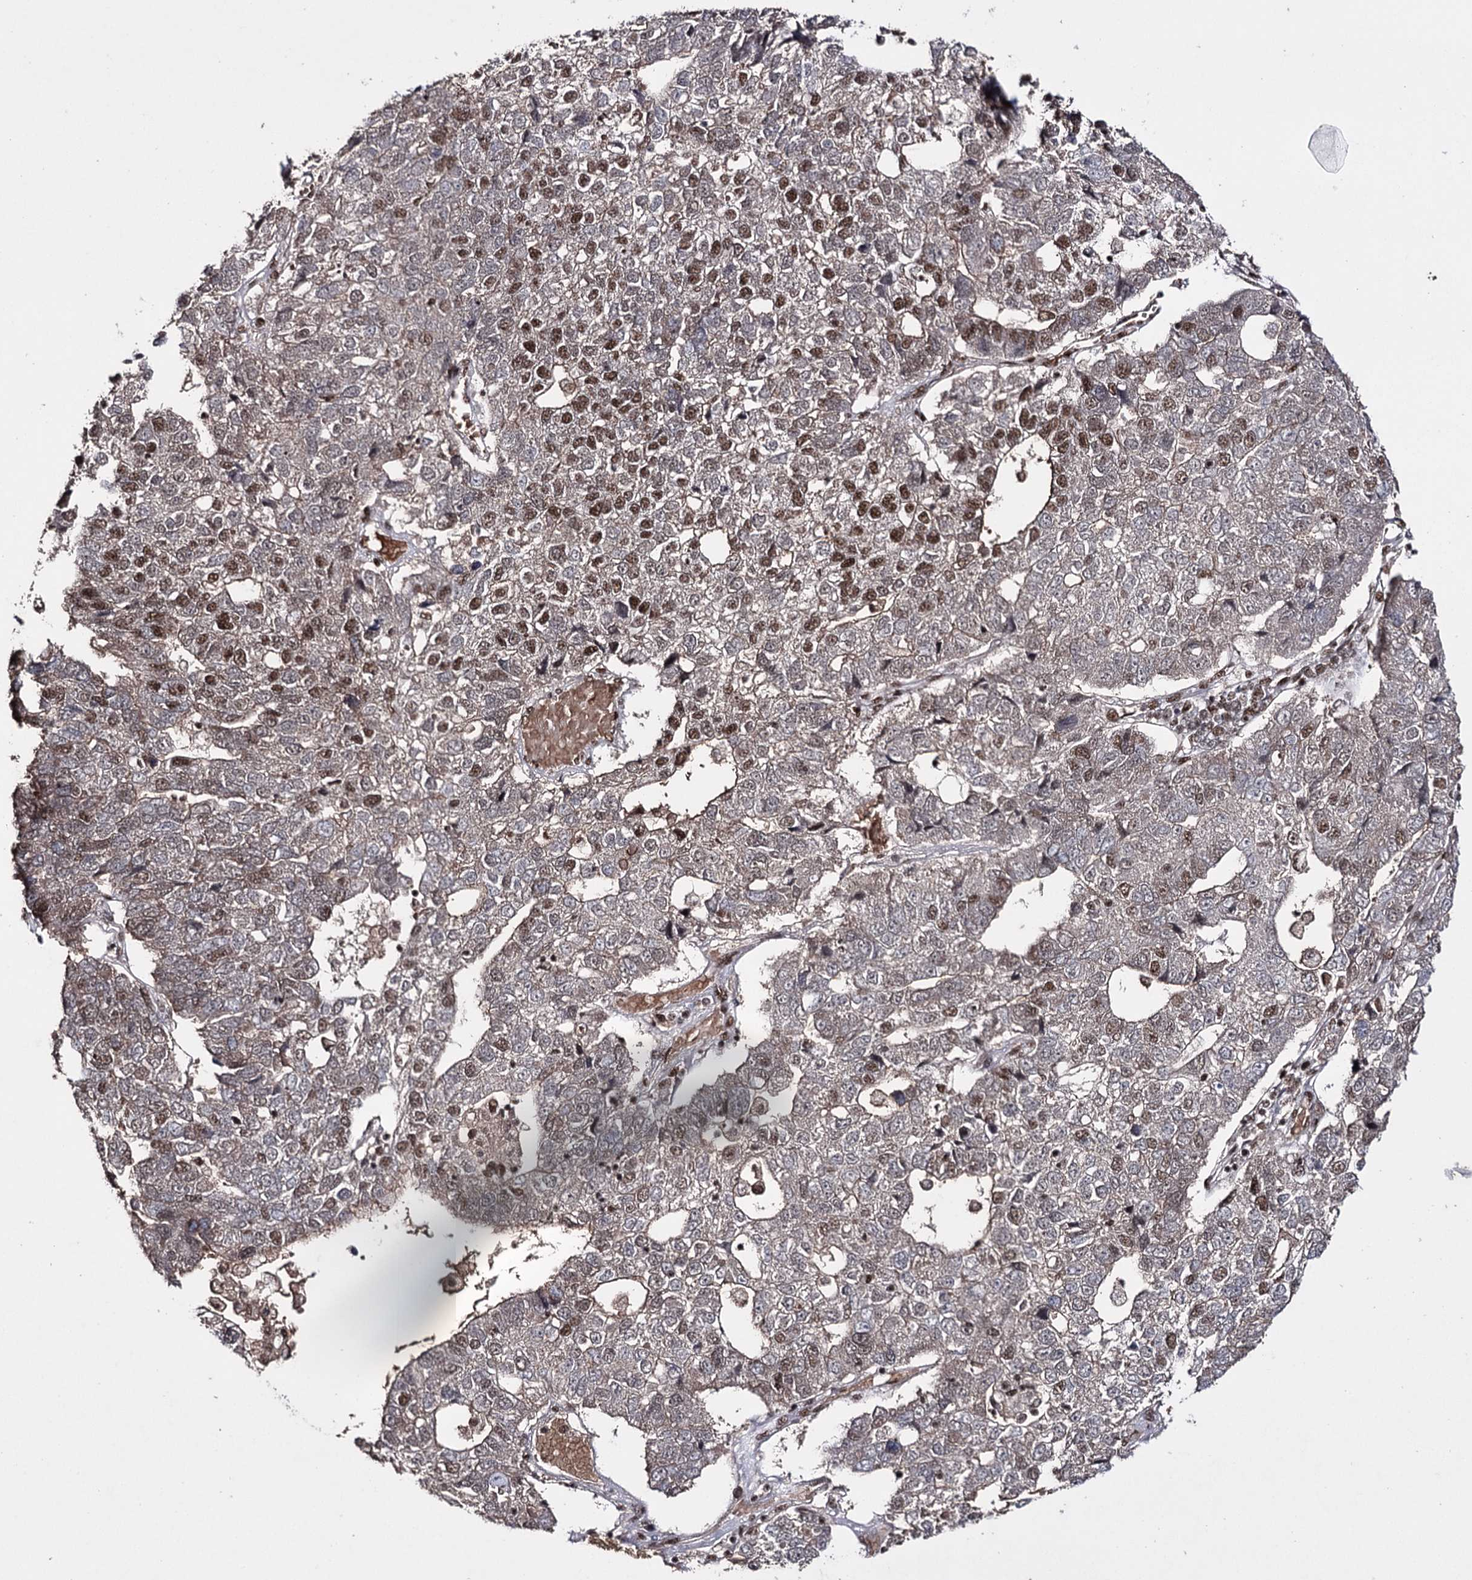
{"staining": {"intensity": "strong", "quantity": "25%-75%", "location": "nuclear"}, "tissue": "pancreatic cancer", "cell_type": "Tumor cells", "image_type": "cancer", "snomed": [{"axis": "morphology", "description": "Adenocarcinoma, NOS"}, {"axis": "topography", "description": "Pancreas"}], "caption": "This micrograph displays IHC staining of human adenocarcinoma (pancreatic), with high strong nuclear positivity in about 25%-75% of tumor cells.", "gene": "PRPF40A", "patient": {"sex": "female", "age": 61}}